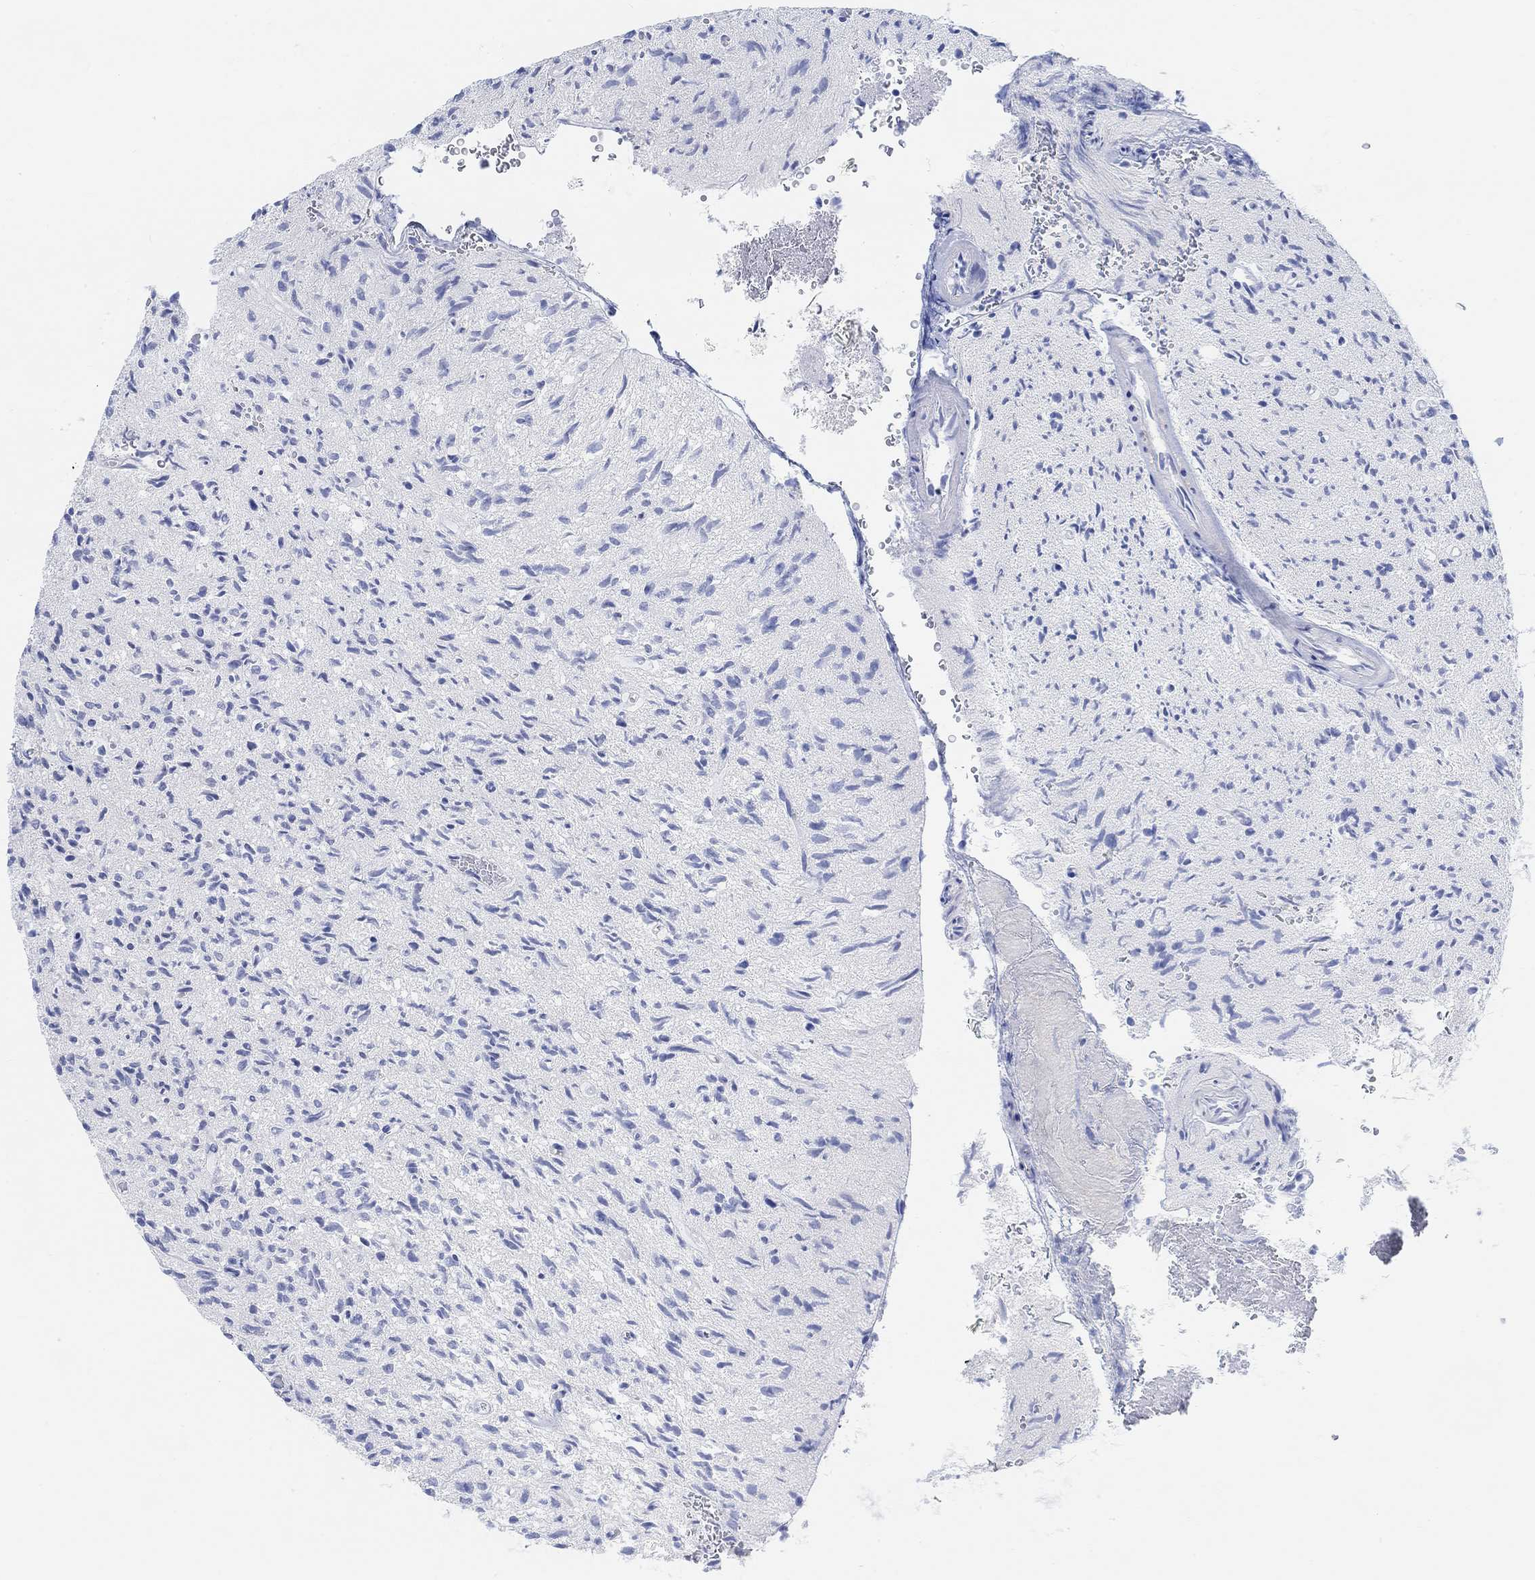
{"staining": {"intensity": "negative", "quantity": "none", "location": "none"}, "tissue": "glioma", "cell_type": "Tumor cells", "image_type": "cancer", "snomed": [{"axis": "morphology", "description": "Glioma, malignant, High grade"}, {"axis": "topography", "description": "Brain"}], "caption": "The immunohistochemistry histopathology image has no significant positivity in tumor cells of malignant glioma (high-grade) tissue.", "gene": "ENO4", "patient": {"sex": "male", "age": 64}}